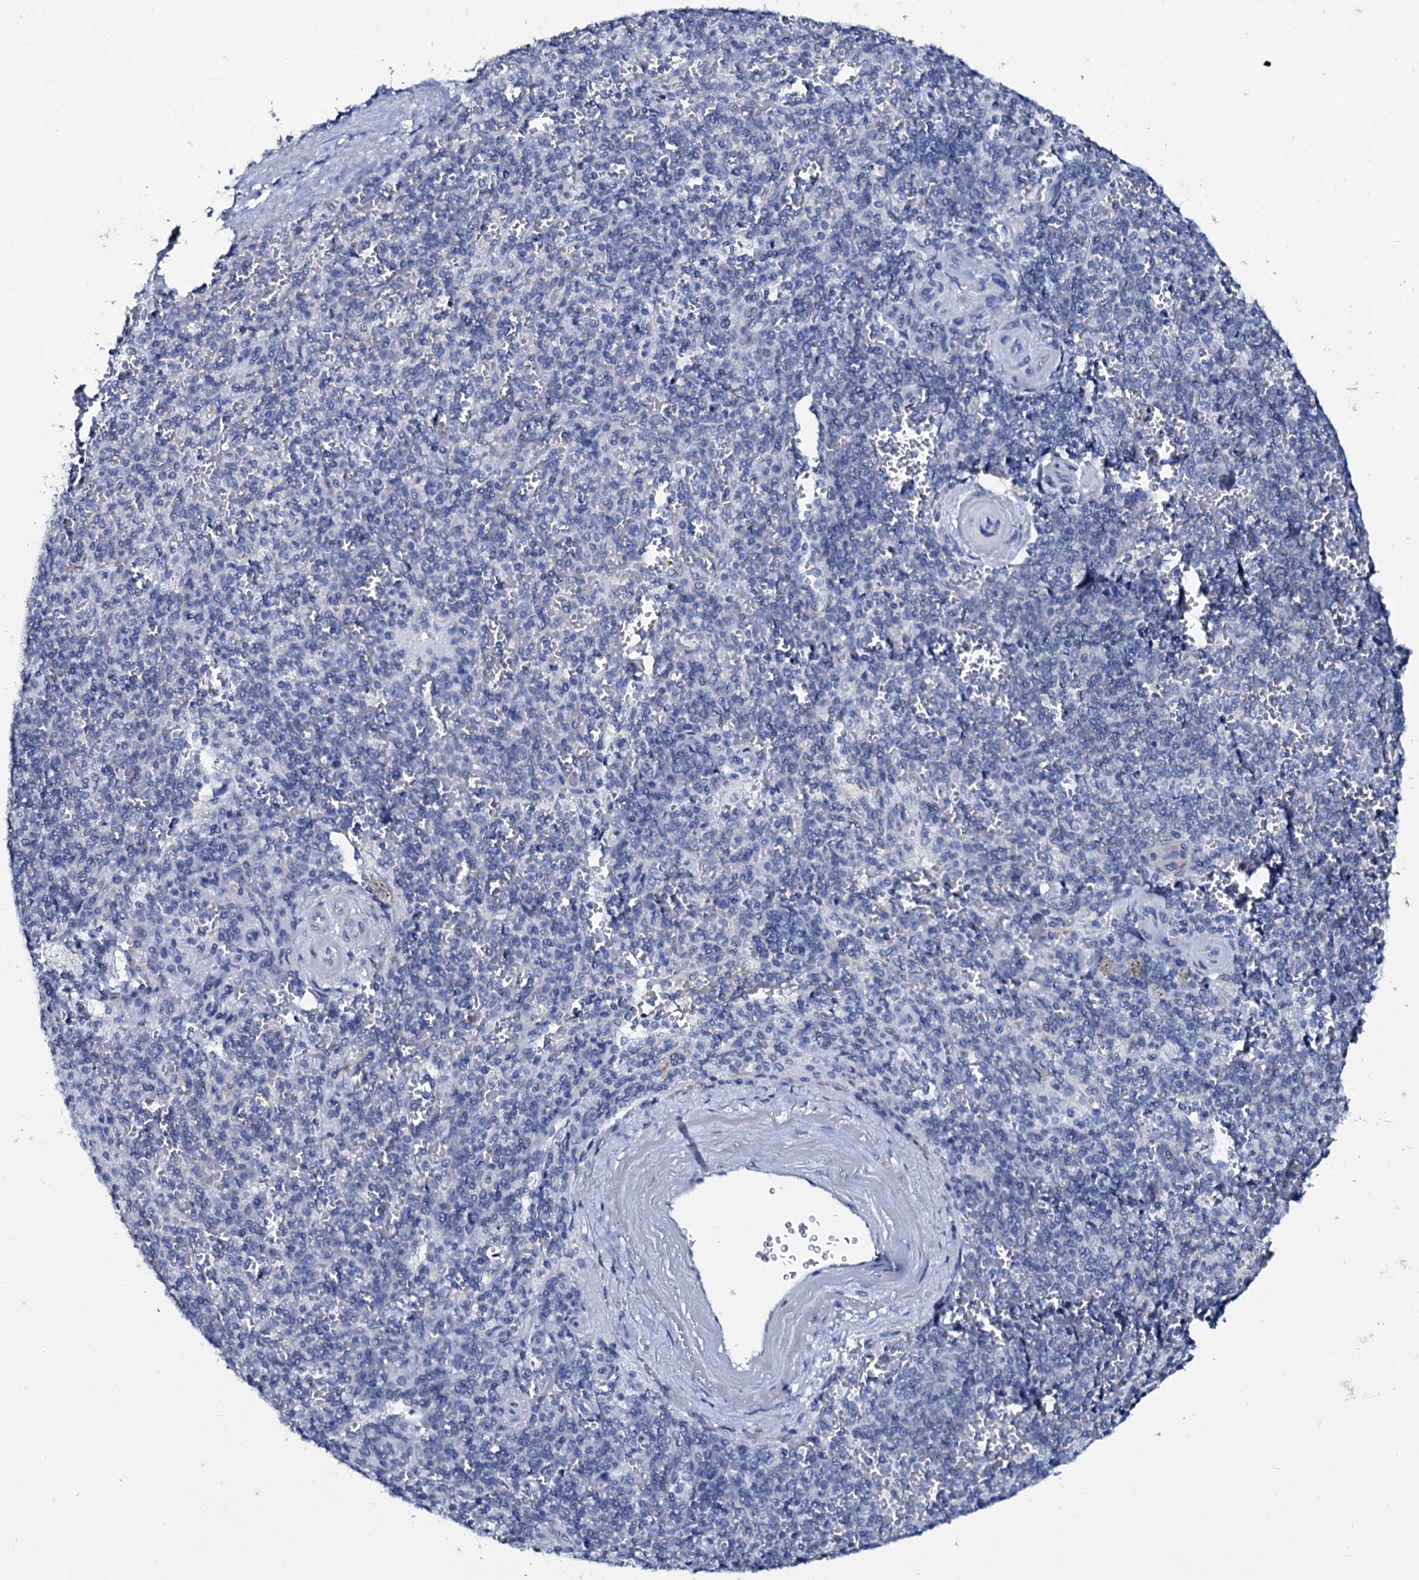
{"staining": {"intensity": "negative", "quantity": "none", "location": "none"}, "tissue": "spleen", "cell_type": "Cells in red pulp", "image_type": "normal", "snomed": [{"axis": "morphology", "description": "Normal tissue, NOS"}, {"axis": "topography", "description": "Spleen"}], "caption": "Immunohistochemical staining of unremarkable spleen reveals no significant expression in cells in red pulp. The staining is performed using DAB brown chromogen with nuclei counter-stained in using hematoxylin.", "gene": "SLC4A7", "patient": {"sex": "male", "age": 82}}